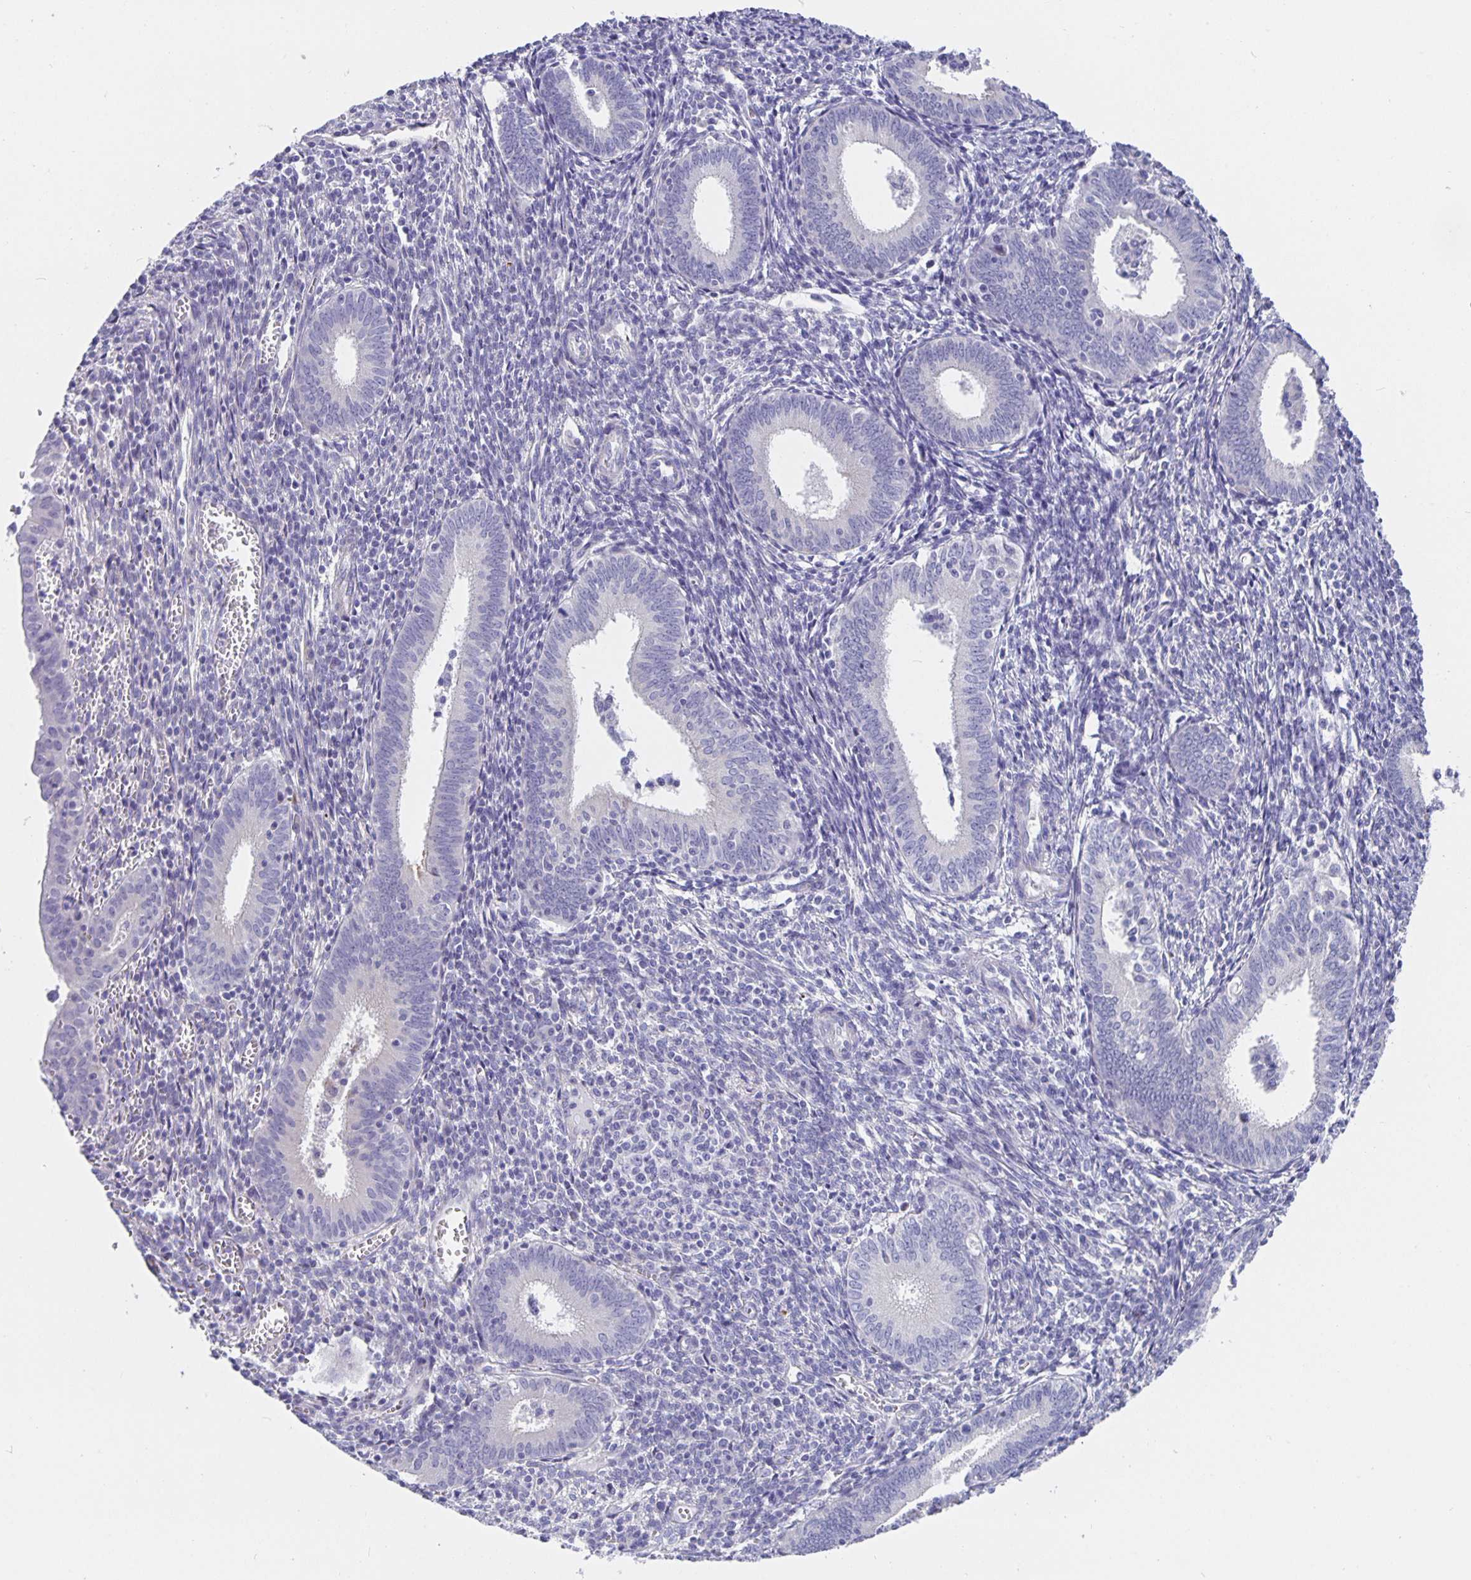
{"staining": {"intensity": "negative", "quantity": "none", "location": "none"}, "tissue": "endometrium", "cell_type": "Cells in endometrial stroma", "image_type": "normal", "snomed": [{"axis": "morphology", "description": "Normal tissue, NOS"}, {"axis": "topography", "description": "Endometrium"}], "caption": "This photomicrograph is of benign endometrium stained with IHC to label a protein in brown with the nuclei are counter-stained blue. There is no positivity in cells in endometrial stroma.", "gene": "CFAP74", "patient": {"sex": "female", "age": 41}}